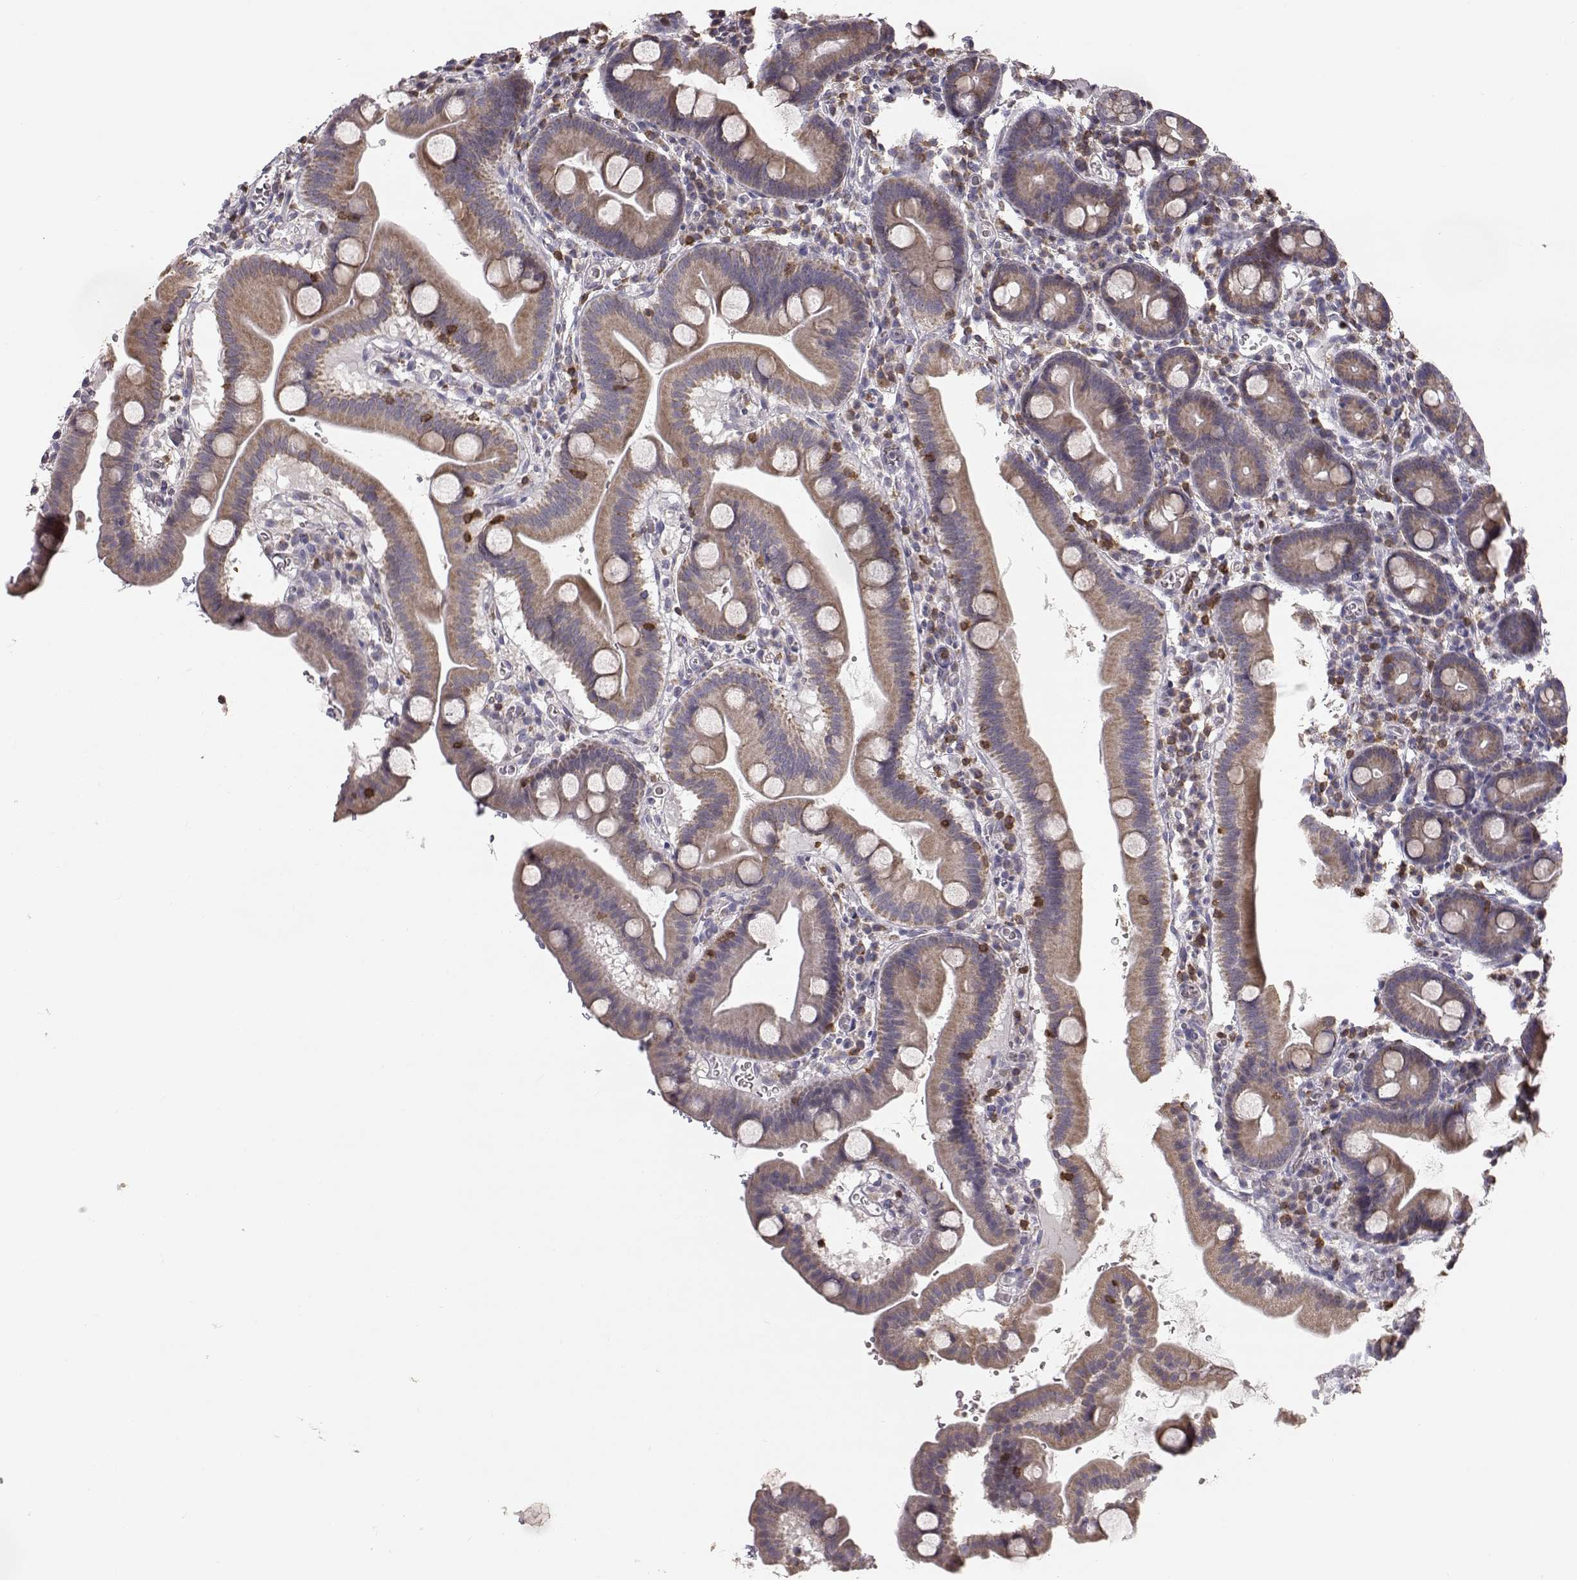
{"staining": {"intensity": "weak", "quantity": ">75%", "location": "cytoplasmic/membranous"}, "tissue": "duodenum", "cell_type": "Glandular cells", "image_type": "normal", "snomed": [{"axis": "morphology", "description": "Normal tissue, NOS"}, {"axis": "topography", "description": "Duodenum"}], "caption": "This is a photomicrograph of immunohistochemistry staining of normal duodenum, which shows weak positivity in the cytoplasmic/membranous of glandular cells.", "gene": "GRAP2", "patient": {"sex": "male", "age": 59}}